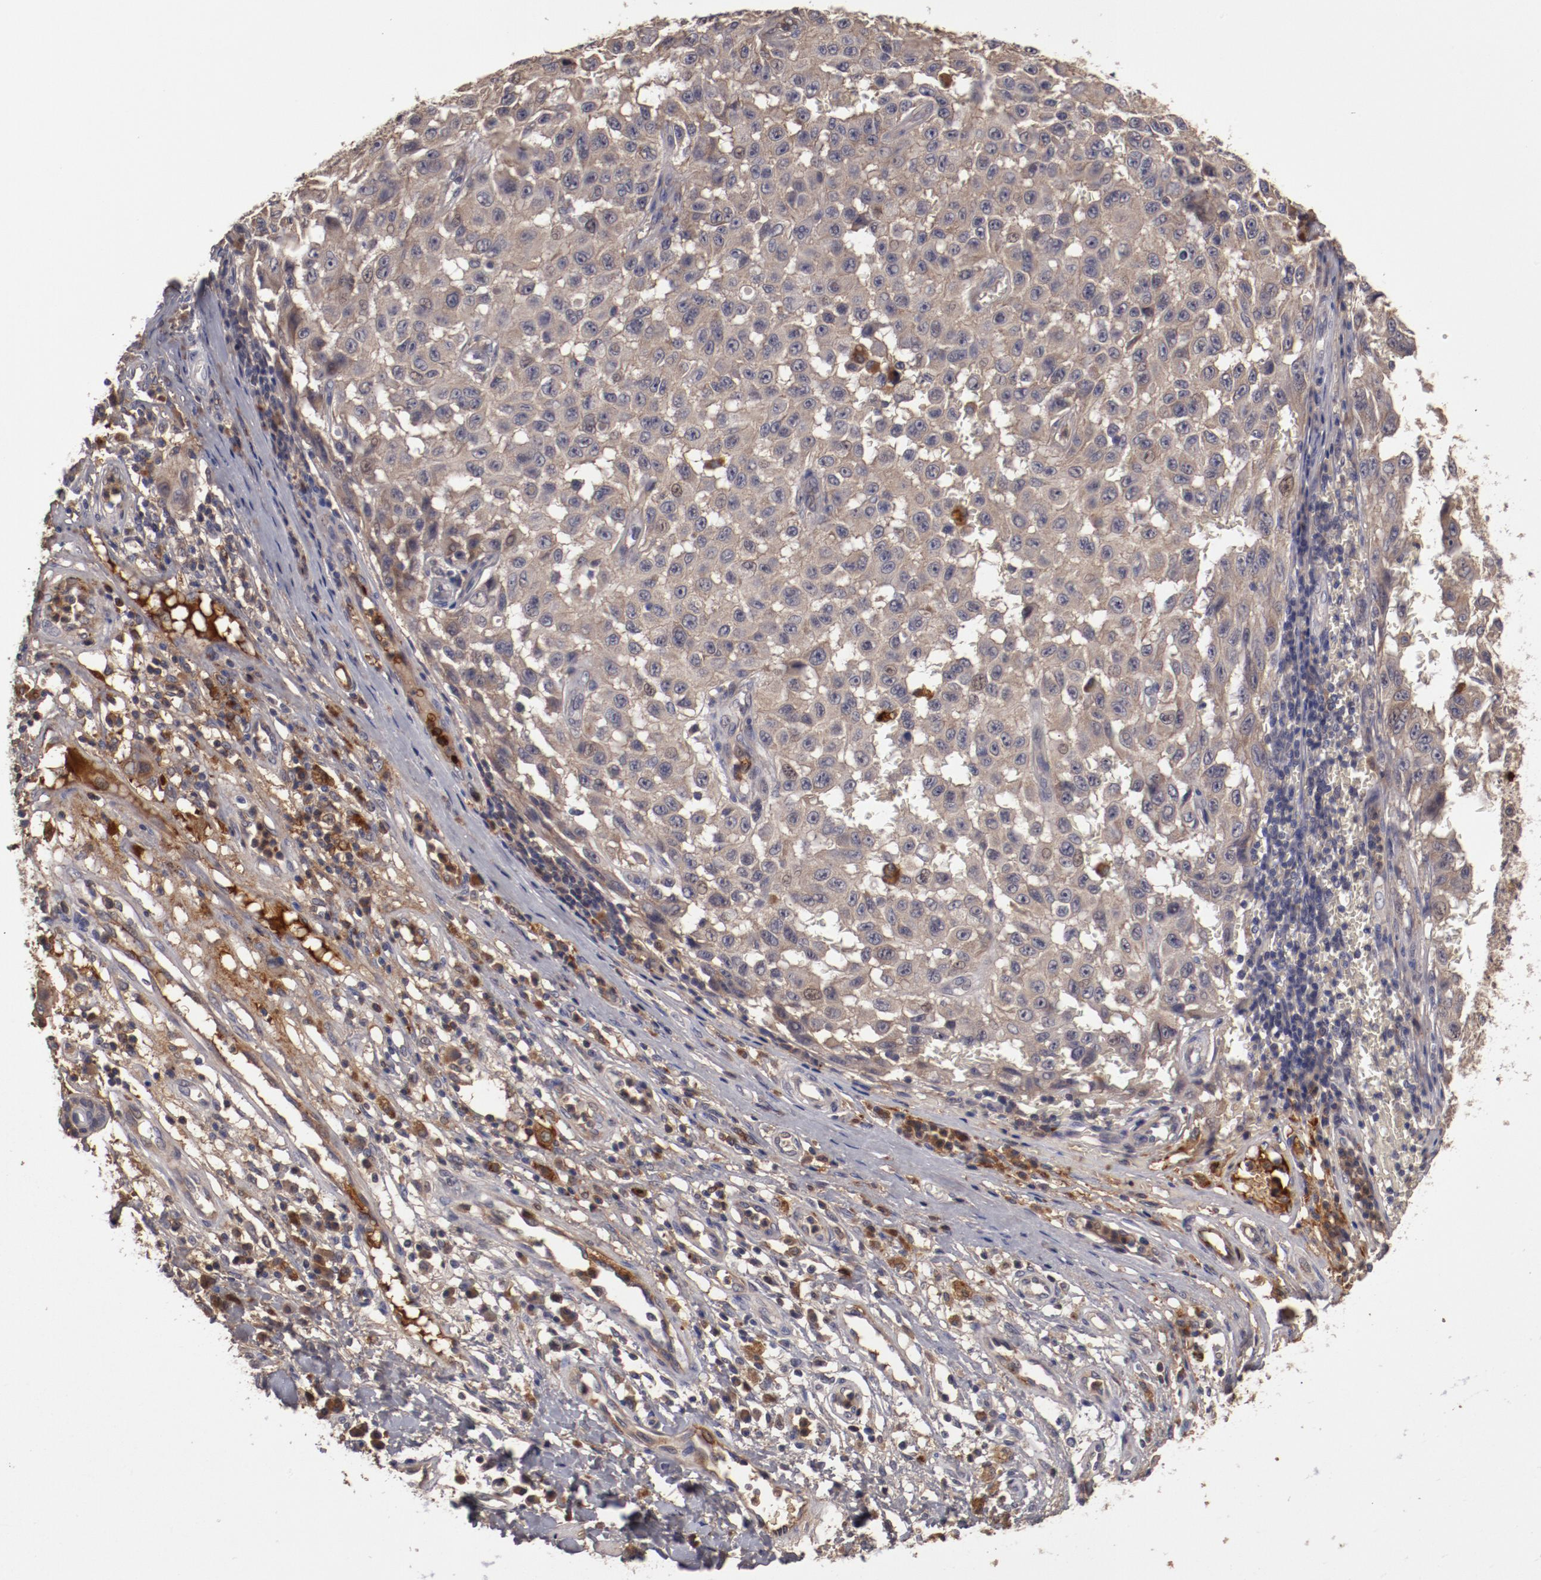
{"staining": {"intensity": "moderate", "quantity": ">75%", "location": "cytoplasmic/membranous"}, "tissue": "melanoma", "cell_type": "Tumor cells", "image_type": "cancer", "snomed": [{"axis": "morphology", "description": "Malignant melanoma, NOS"}, {"axis": "topography", "description": "Skin"}], "caption": "Moderate cytoplasmic/membranous staining for a protein is present in approximately >75% of tumor cells of malignant melanoma using immunohistochemistry (IHC).", "gene": "CP", "patient": {"sex": "male", "age": 30}}